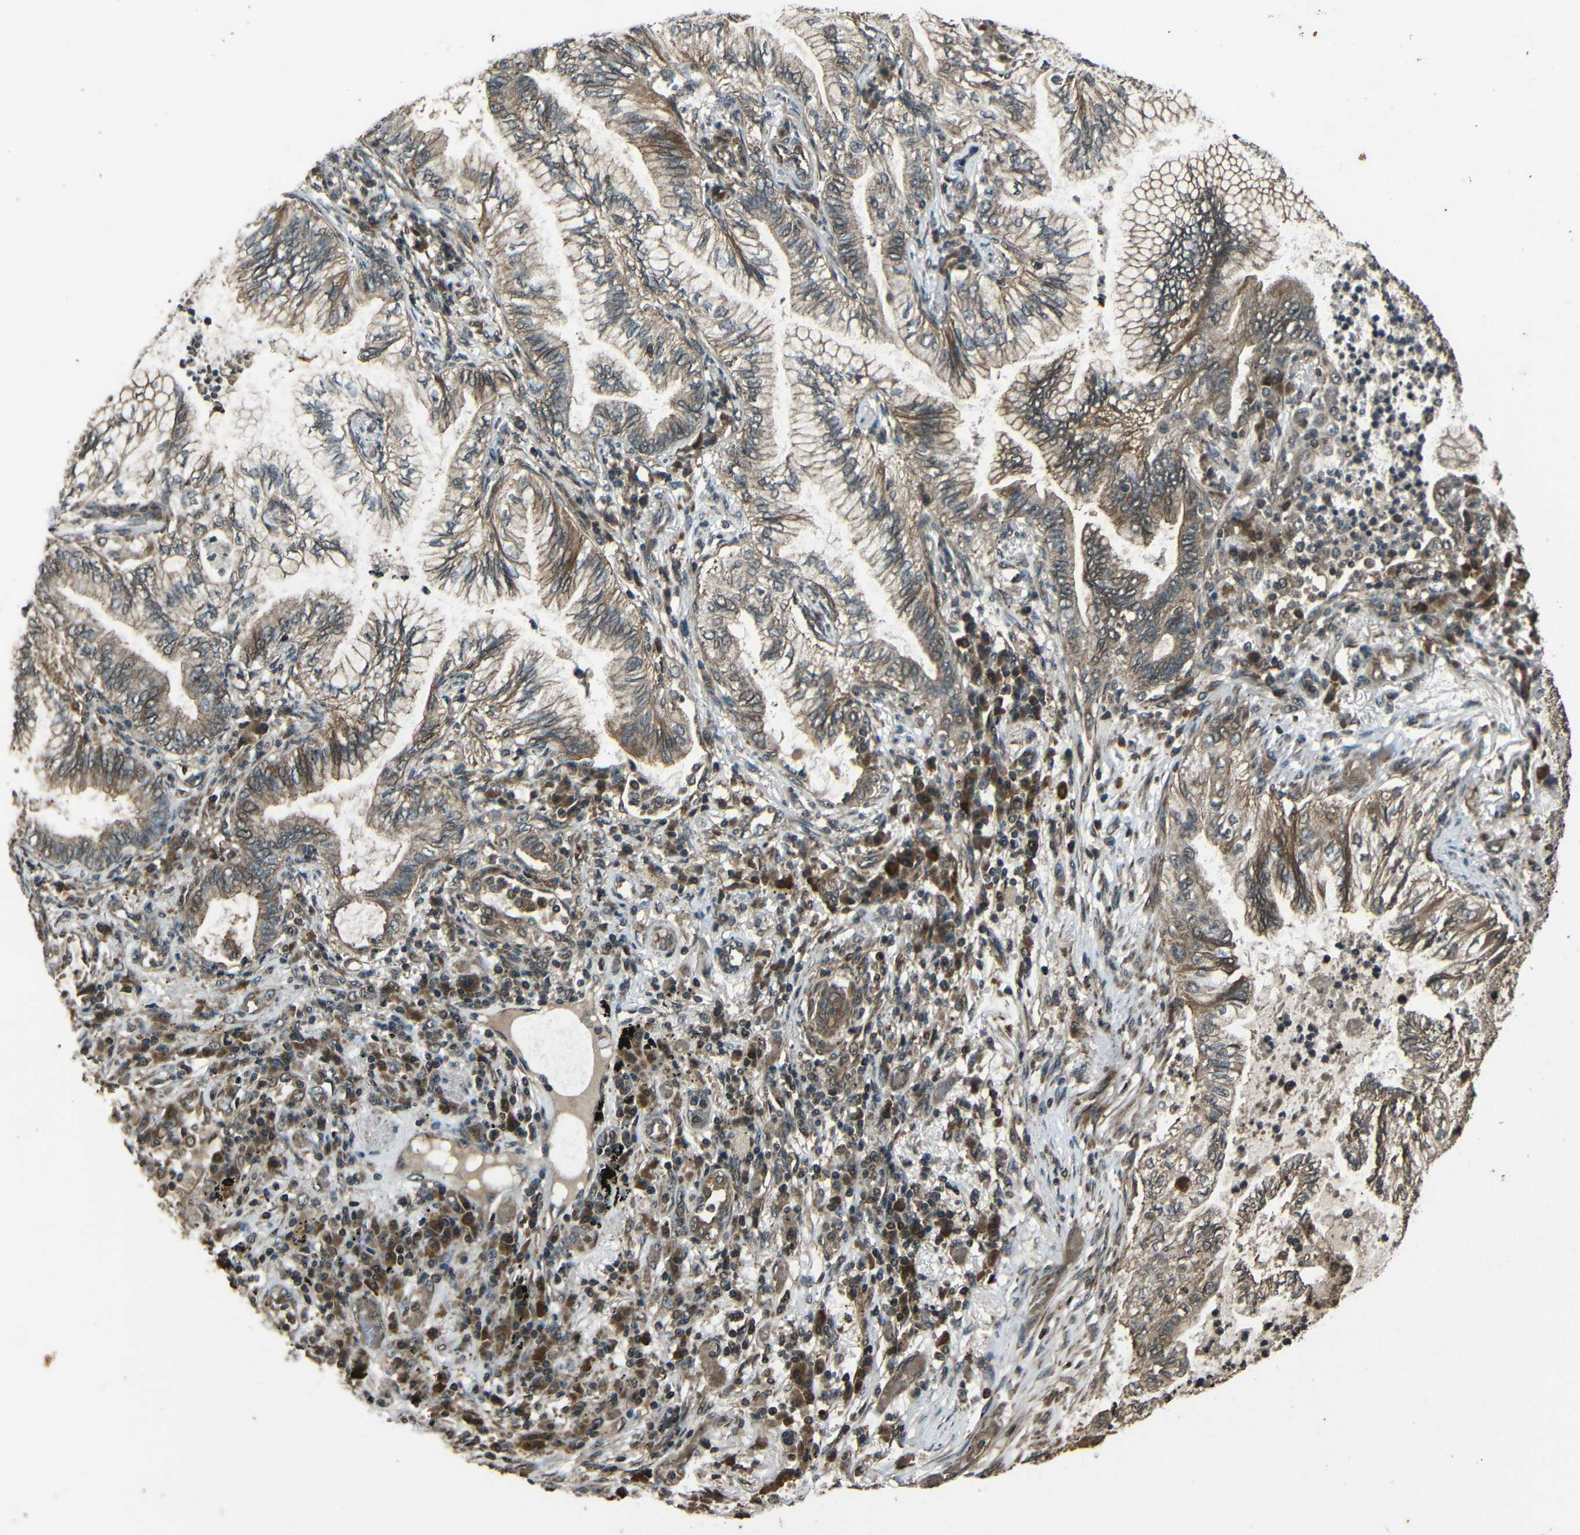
{"staining": {"intensity": "moderate", "quantity": ">75%", "location": "cytoplasmic/membranous"}, "tissue": "lung cancer", "cell_type": "Tumor cells", "image_type": "cancer", "snomed": [{"axis": "morphology", "description": "Normal tissue, NOS"}, {"axis": "morphology", "description": "Adenocarcinoma, NOS"}, {"axis": "topography", "description": "Bronchus"}, {"axis": "topography", "description": "Lung"}], "caption": "An immunohistochemistry (IHC) micrograph of tumor tissue is shown. Protein staining in brown highlights moderate cytoplasmic/membranous positivity in adenocarcinoma (lung) within tumor cells.", "gene": "PLK2", "patient": {"sex": "female", "age": 70}}